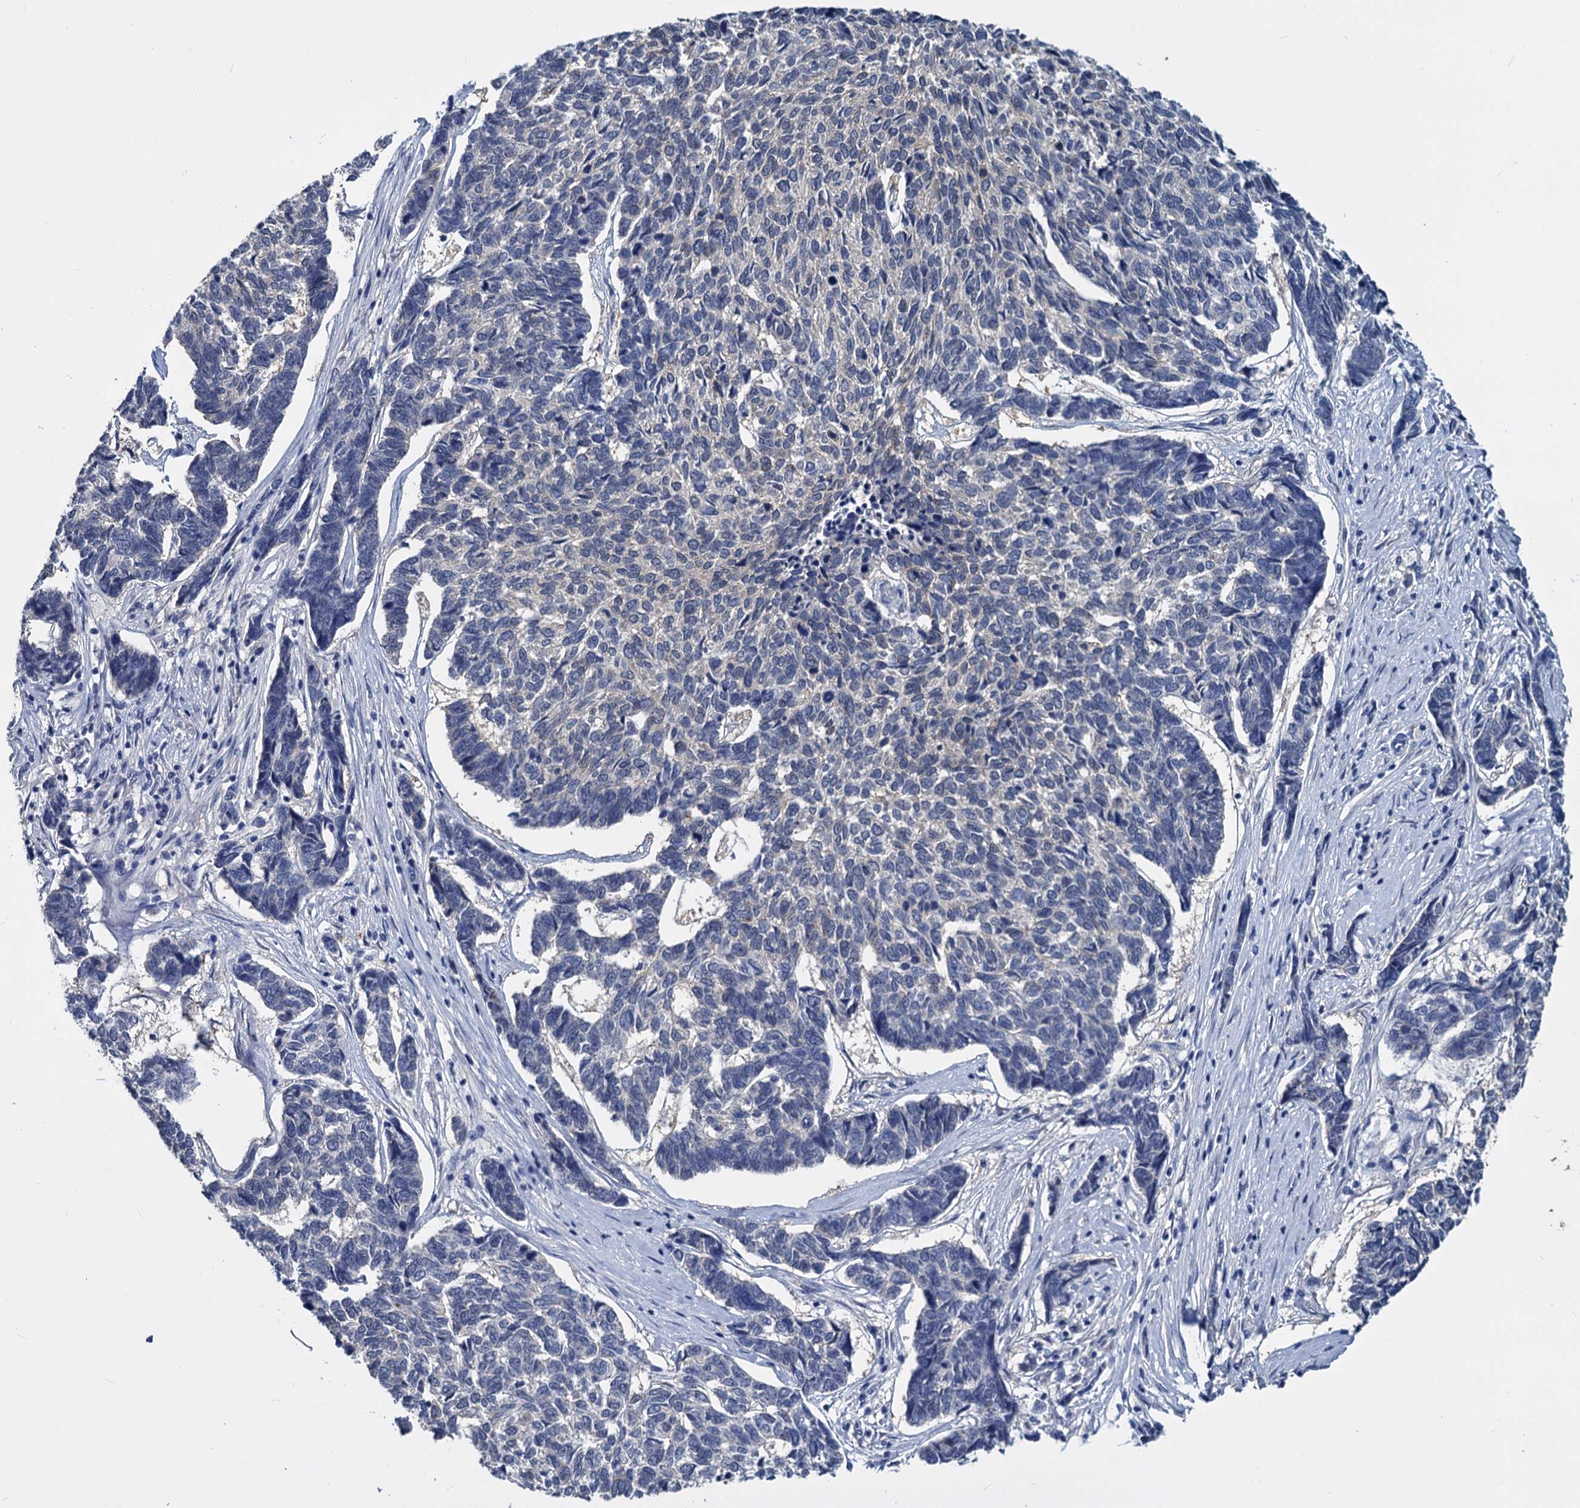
{"staining": {"intensity": "negative", "quantity": "none", "location": "none"}, "tissue": "skin cancer", "cell_type": "Tumor cells", "image_type": "cancer", "snomed": [{"axis": "morphology", "description": "Basal cell carcinoma"}, {"axis": "topography", "description": "Skin"}], "caption": "Immunohistochemical staining of skin cancer (basal cell carcinoma) demonstrates no significant positivity in tumor cells.", "gene": "GSTM3", "patient": {"sex": "female", "age": 65}}